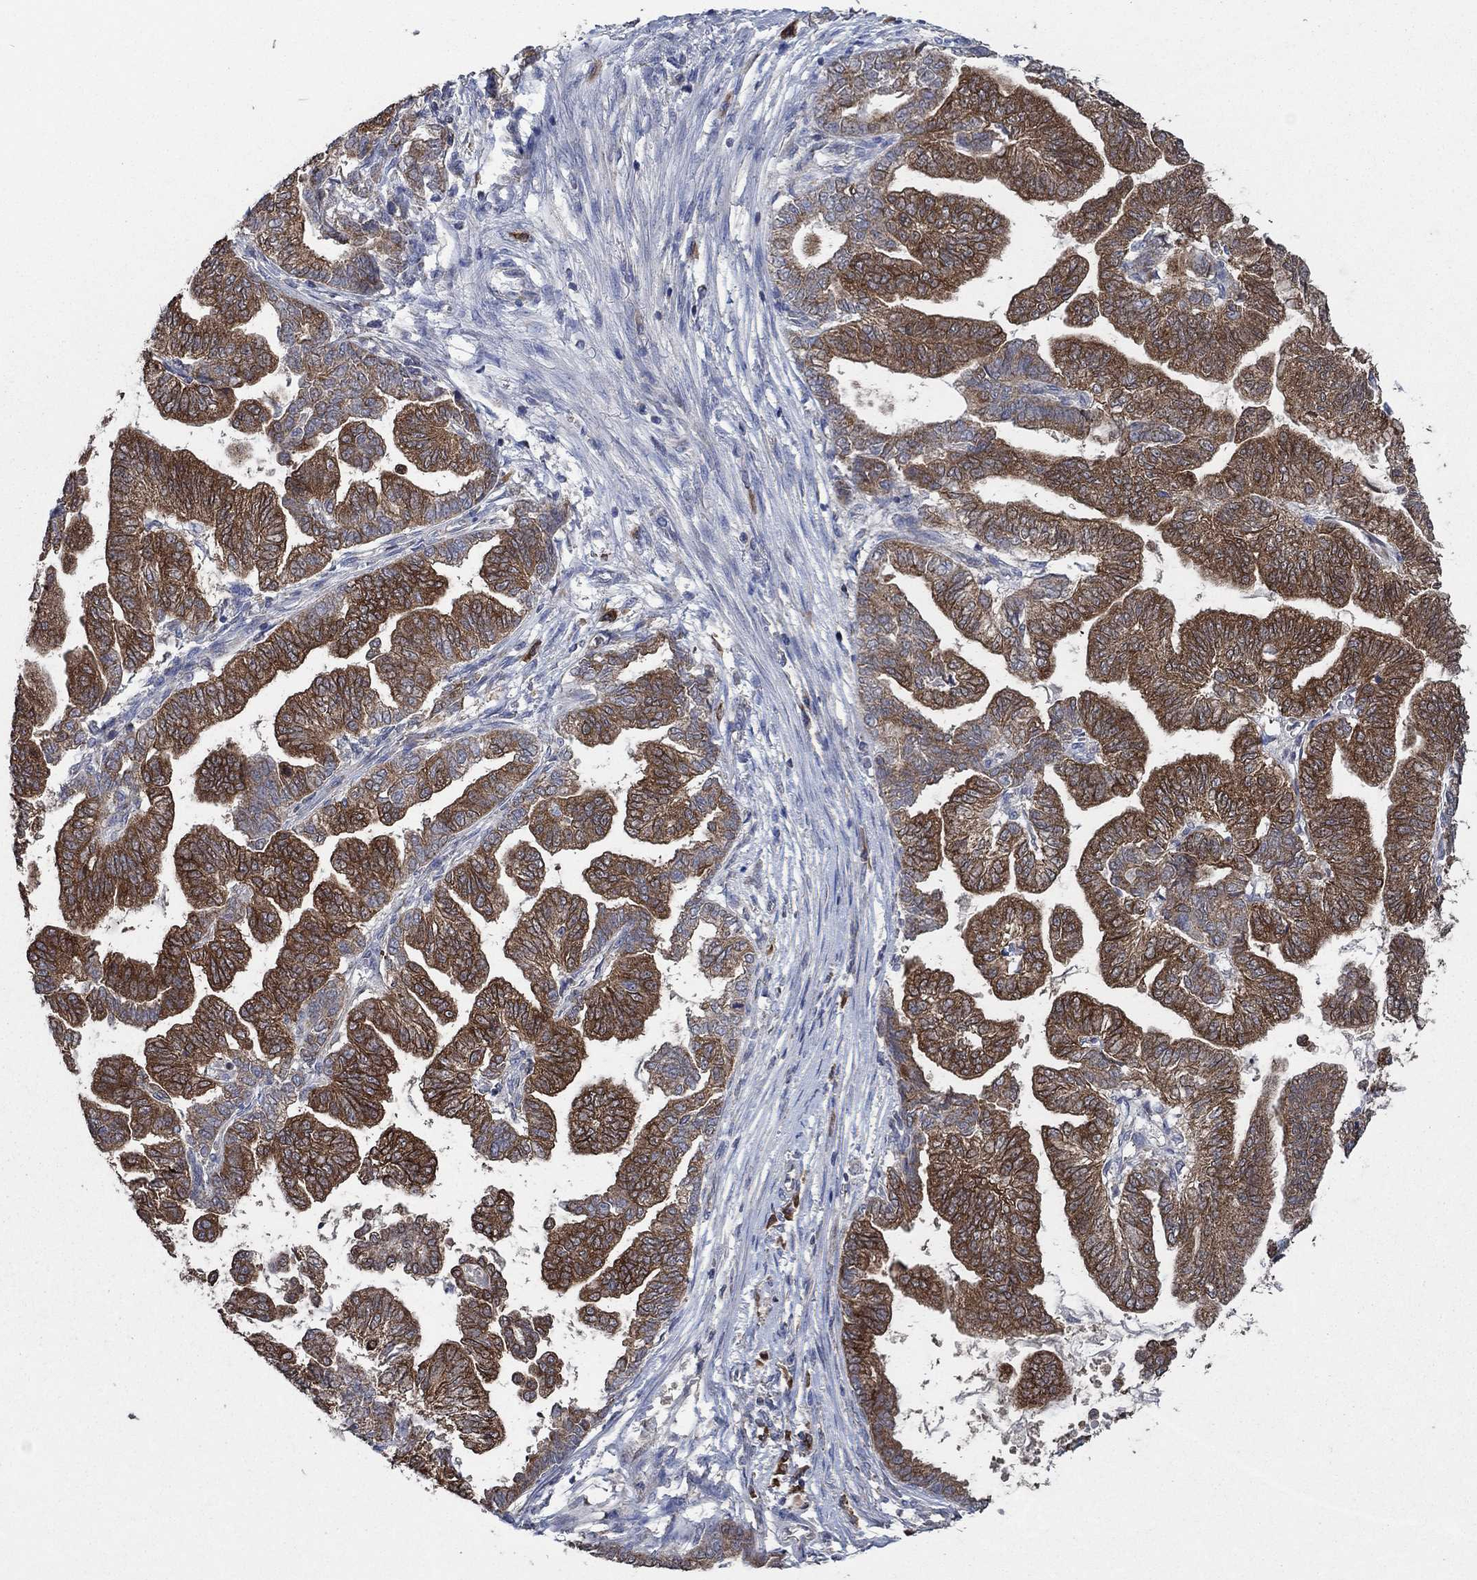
{"staining": {"intensity": "strong", "quantity": ">75%", "location": "cytoplasmic/membranous"}, "tissue": "stomach cancer", "cell_type": "Tumor cells", "image_type": "cancer", "snomed": [{"axis": "morphology", "description": "Adenocarcinoma, NOS"}, {"axis": "topography", "description": "Stomach"}], "caption": "Stomach cancer was stained to show a protein in brown. There is high levels of strong cytoplasmic/membranous staining in approximately >75% of tumor cells. Using DAB (brown) and hematoxylin (blue) stains, captured at high magnification using brightfield microscopy.", "gene": "HID1", "patient": {"sex": "male", "age": 83}}